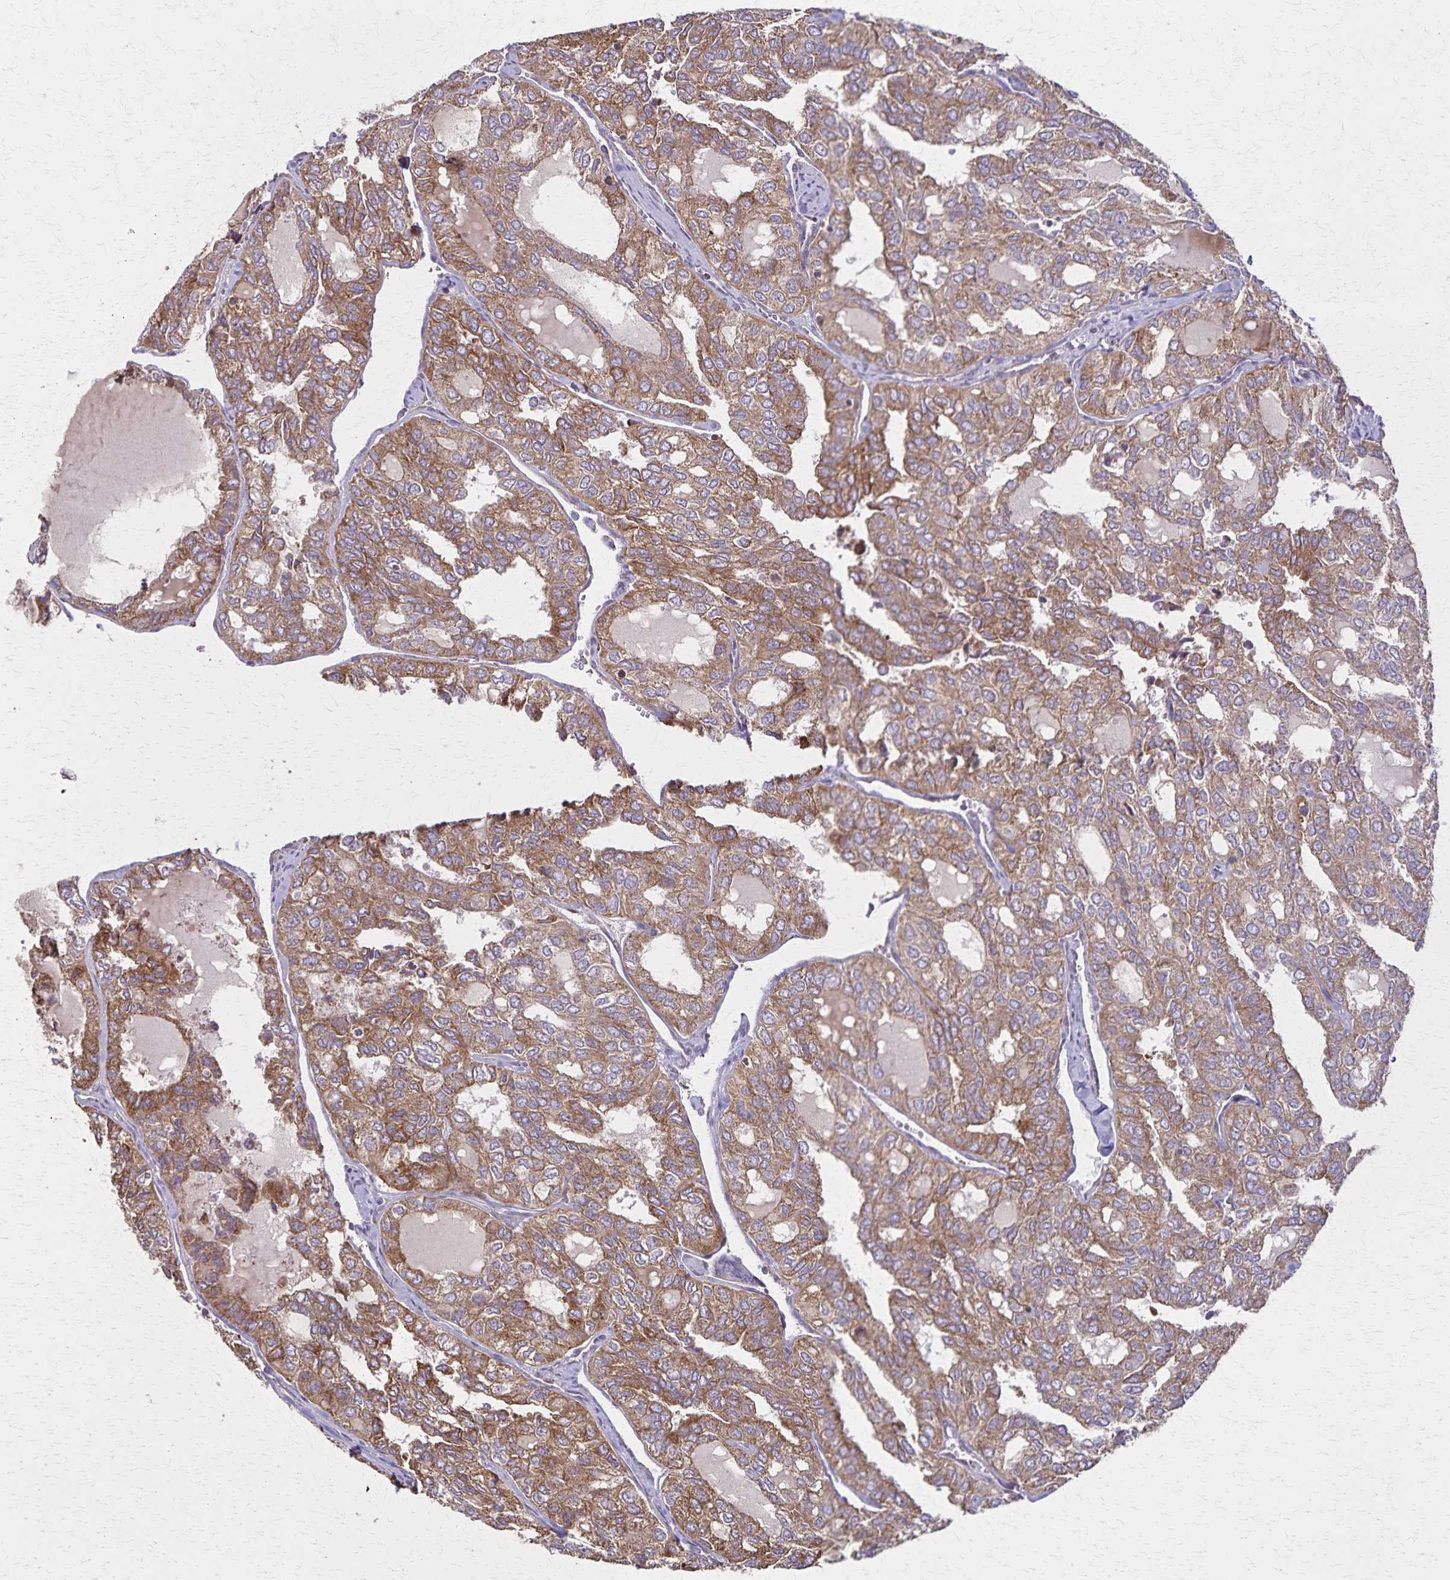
{"staining": {"intensity": "moderate", "quantity": ">75%", "location": "cytoplasmic/membranous"}, "tissue": "thyroid cancer", "cell_type": "Tumor cells", "image_type": "cancer", "snomed": [{"axis": "morphology", "description": "Follicular adenoma carcinoma, NOS"}, {"axis": "topography", "description": "Thyroid gland"}], "caption": "Immunohistochemistry (IHC) of human thyroid cancer demonstrates medium levels of moderate cytoplasmic/membranous expression in approximately >75% of tumor cells.", "gene": "RNF10", "patient": {"sex": "male", "age": 75}}